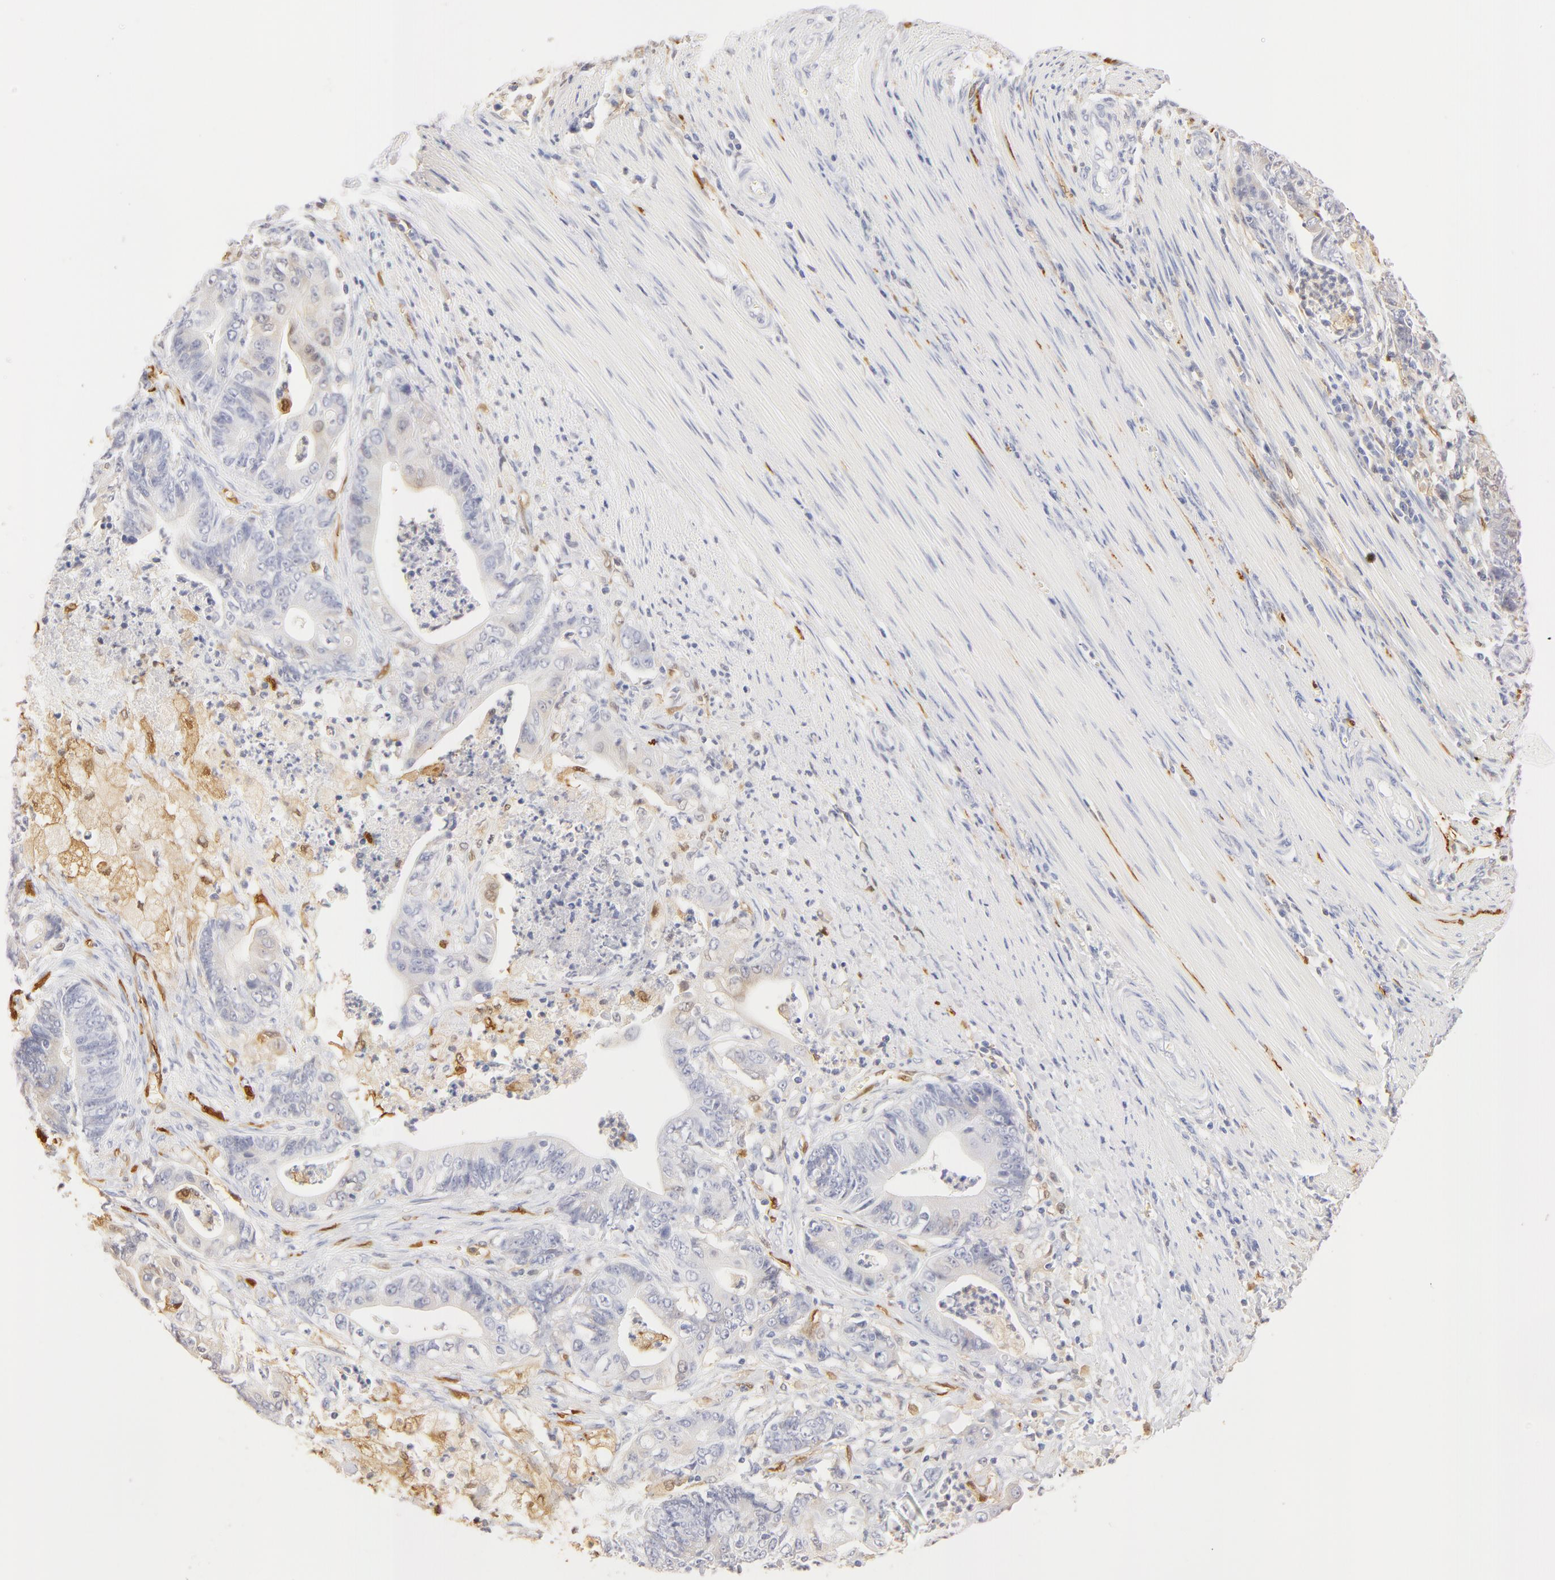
{"staining": {"intensity": "negative", "quantity": "none", "location": "none"}, "tissue": "stomach cancer", "cell_type": "Tumor cells", "image_type": "cancer", "snomed": [{"axis": "morphology", "description": "Adenocarcinoma, NOS"}, {"axis": "topography", "description": "Stomach, lower"}], "caption": "Stomach adenocarcinoma stained for a protein using IHC demonstrates no positivity tumor cells.", "gene": "CA2", "patient": {"sex": "female", "age": 86}}